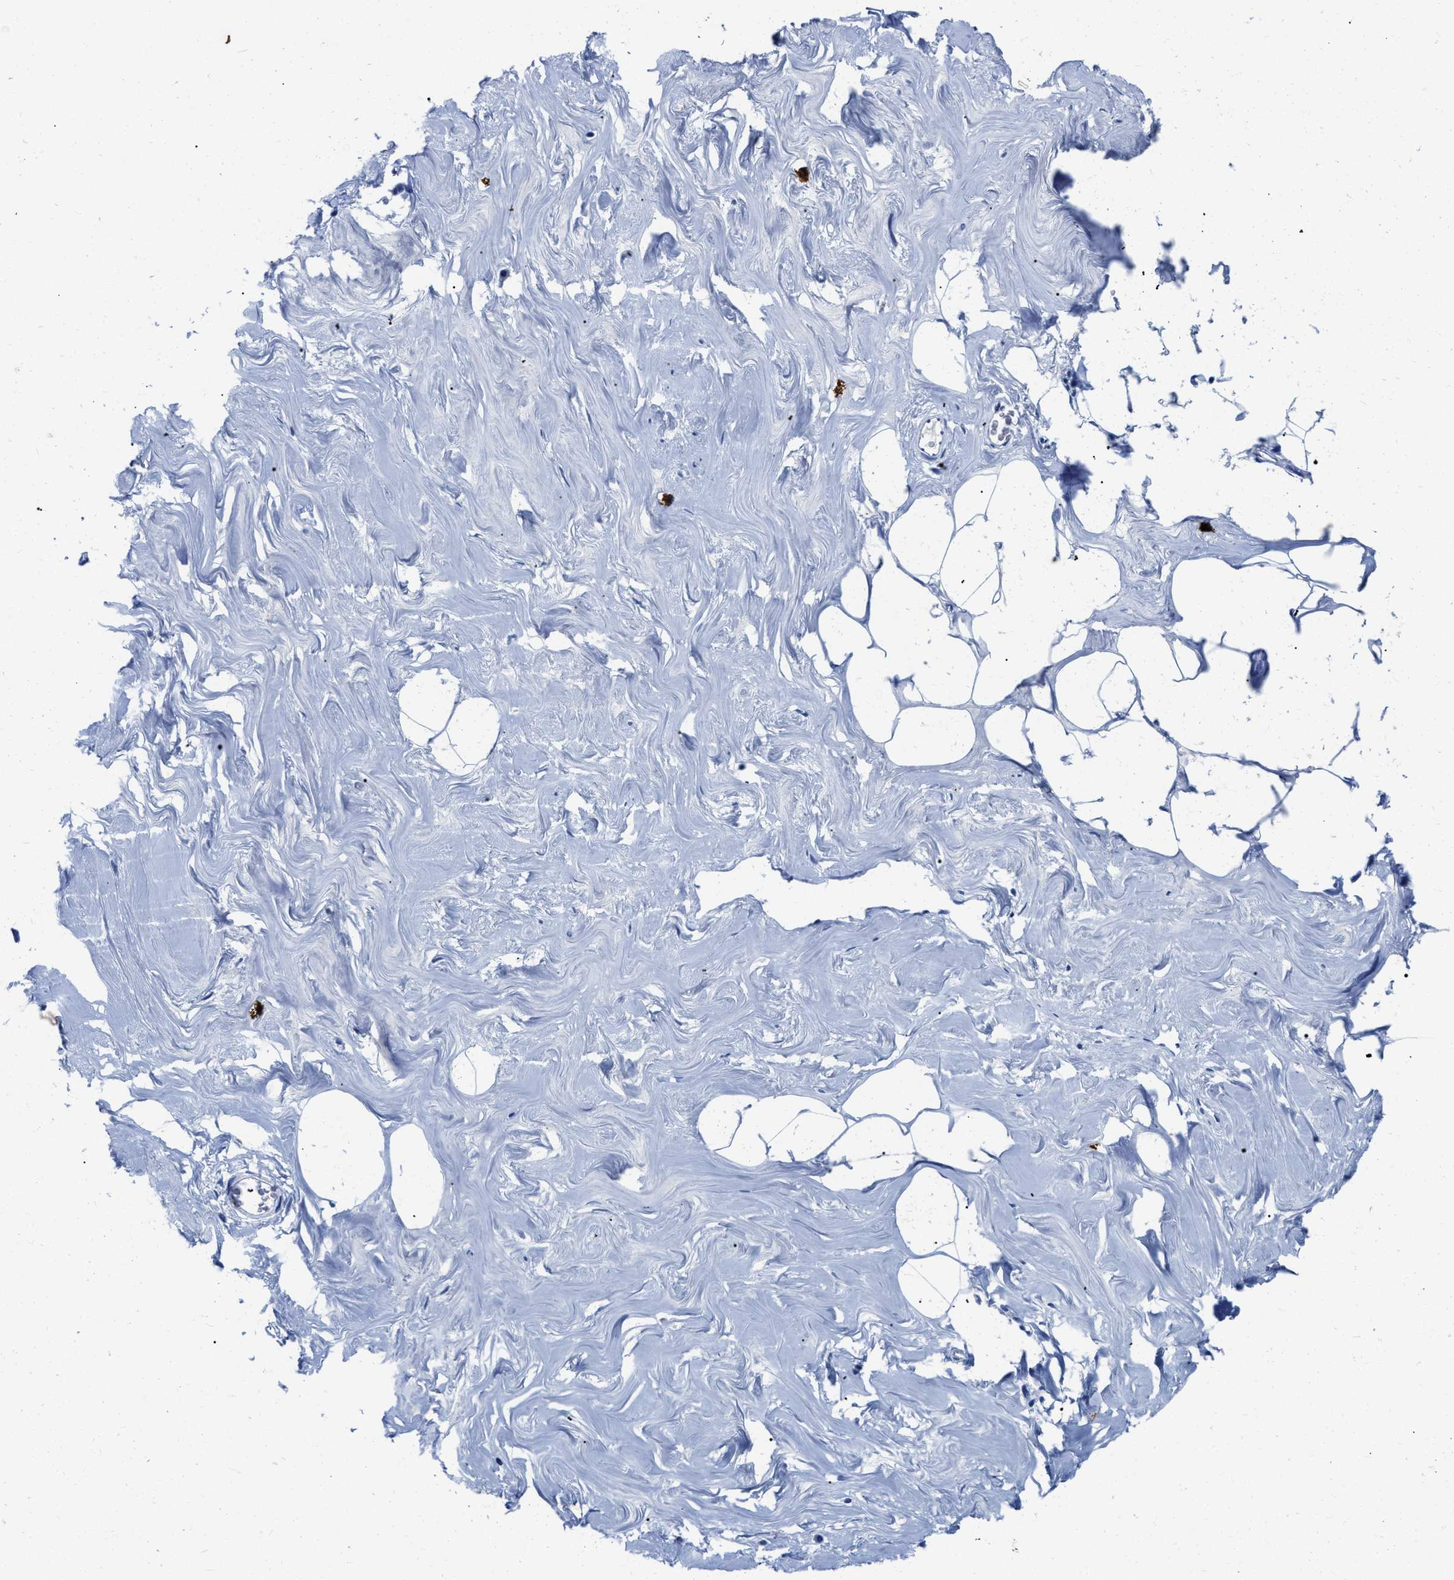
{"staining": {"intensity": "negative", "quantity": "none", "location": "none"}, "tissue": "adipose tissue", "cell_type": "Adipocytes", "image_type": "normal", "snomed": [{"axis": "morphology", "description": "Normal tissue, NOS"}, {"axis": "morphology", "description": "Fibrosis, NOS"}, {"axis": "topography", "description": "Breast"}, {"axis": "topography", "description": "Adipose tissue"}], "caption": "Immunohistochemistry of unremarkable human adipose tissue demonstrates no expression in adipocytes.", "gene": "CER1", "patient": {"sex": "female", "age": 39}}